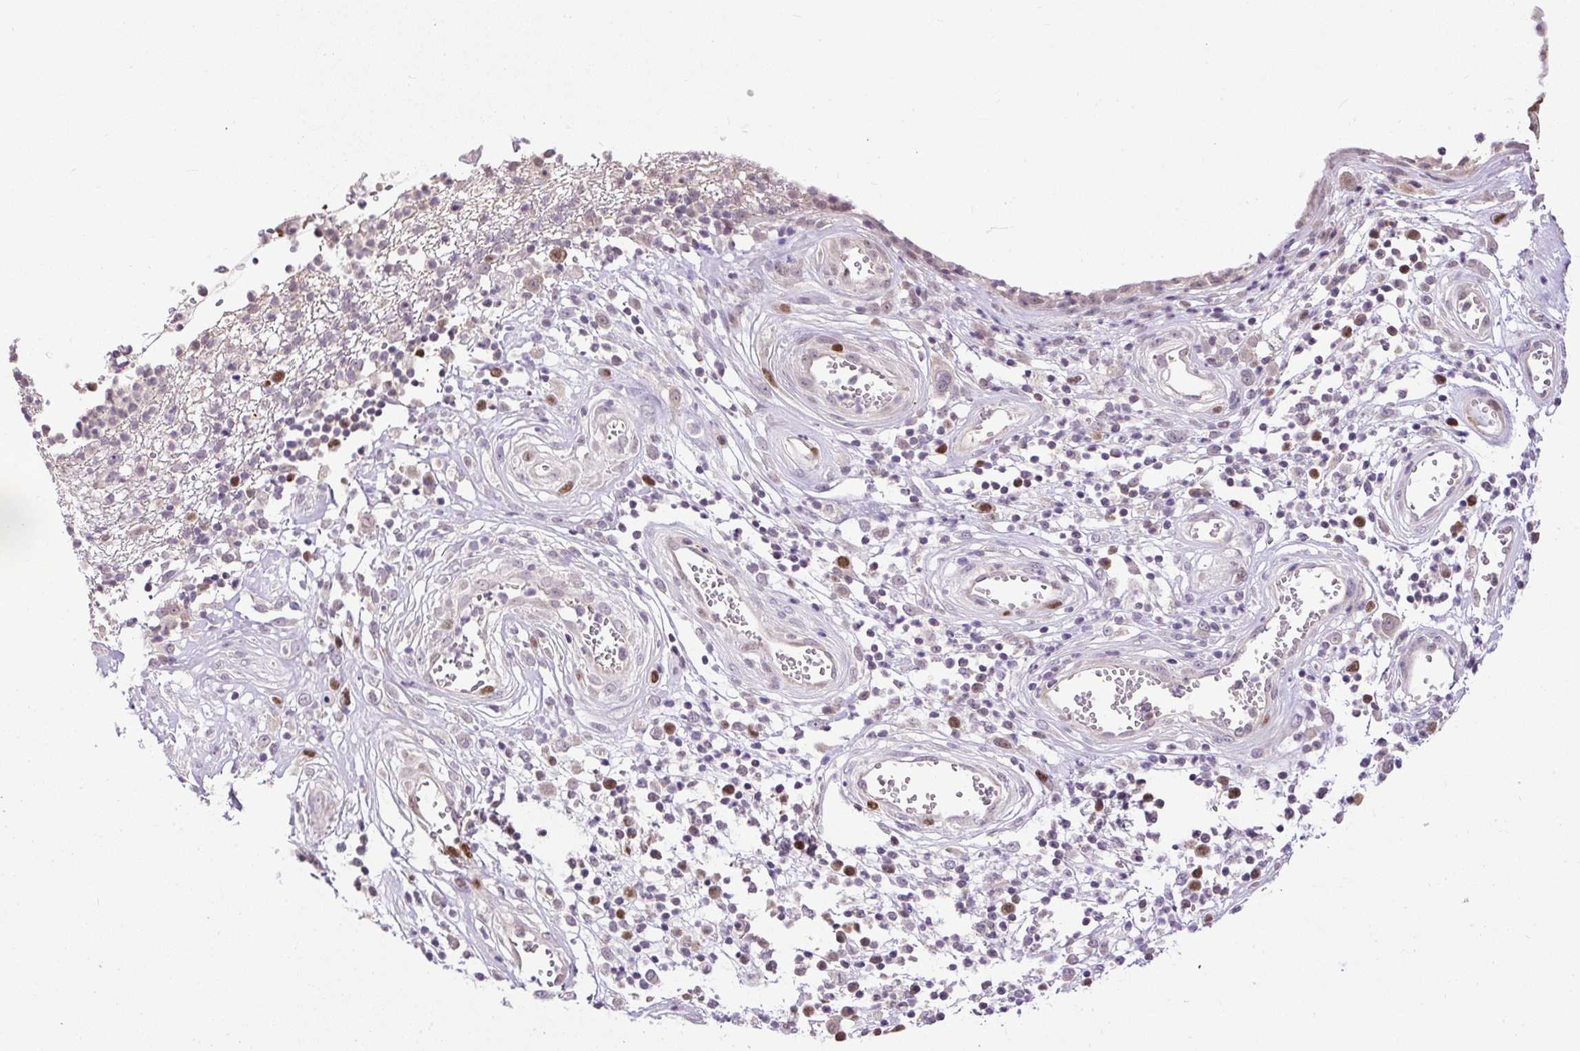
{"staining": {"intensity": "moderate", "quantity": "25%-75%", "location": "nuclear"}, "tissue": "stomach cancer", "cell_type": "Tumor cells", "image_type": "cancer", "snomed": [{"axis": "morphology", "description": "Adenocarcinoma, NOS"}, {"axis": "topography", "description": "Stomach"}], "caption": "Immunohistochemical staining of stomach cancer exhibits medium levels of moderate nuclear positivity in about 25%-75% of tumor cells. (IHC, brightfield microscopy, high magnification).", "gene": "RACGAP1", "patient": {"sex": "male", "age": 59}}